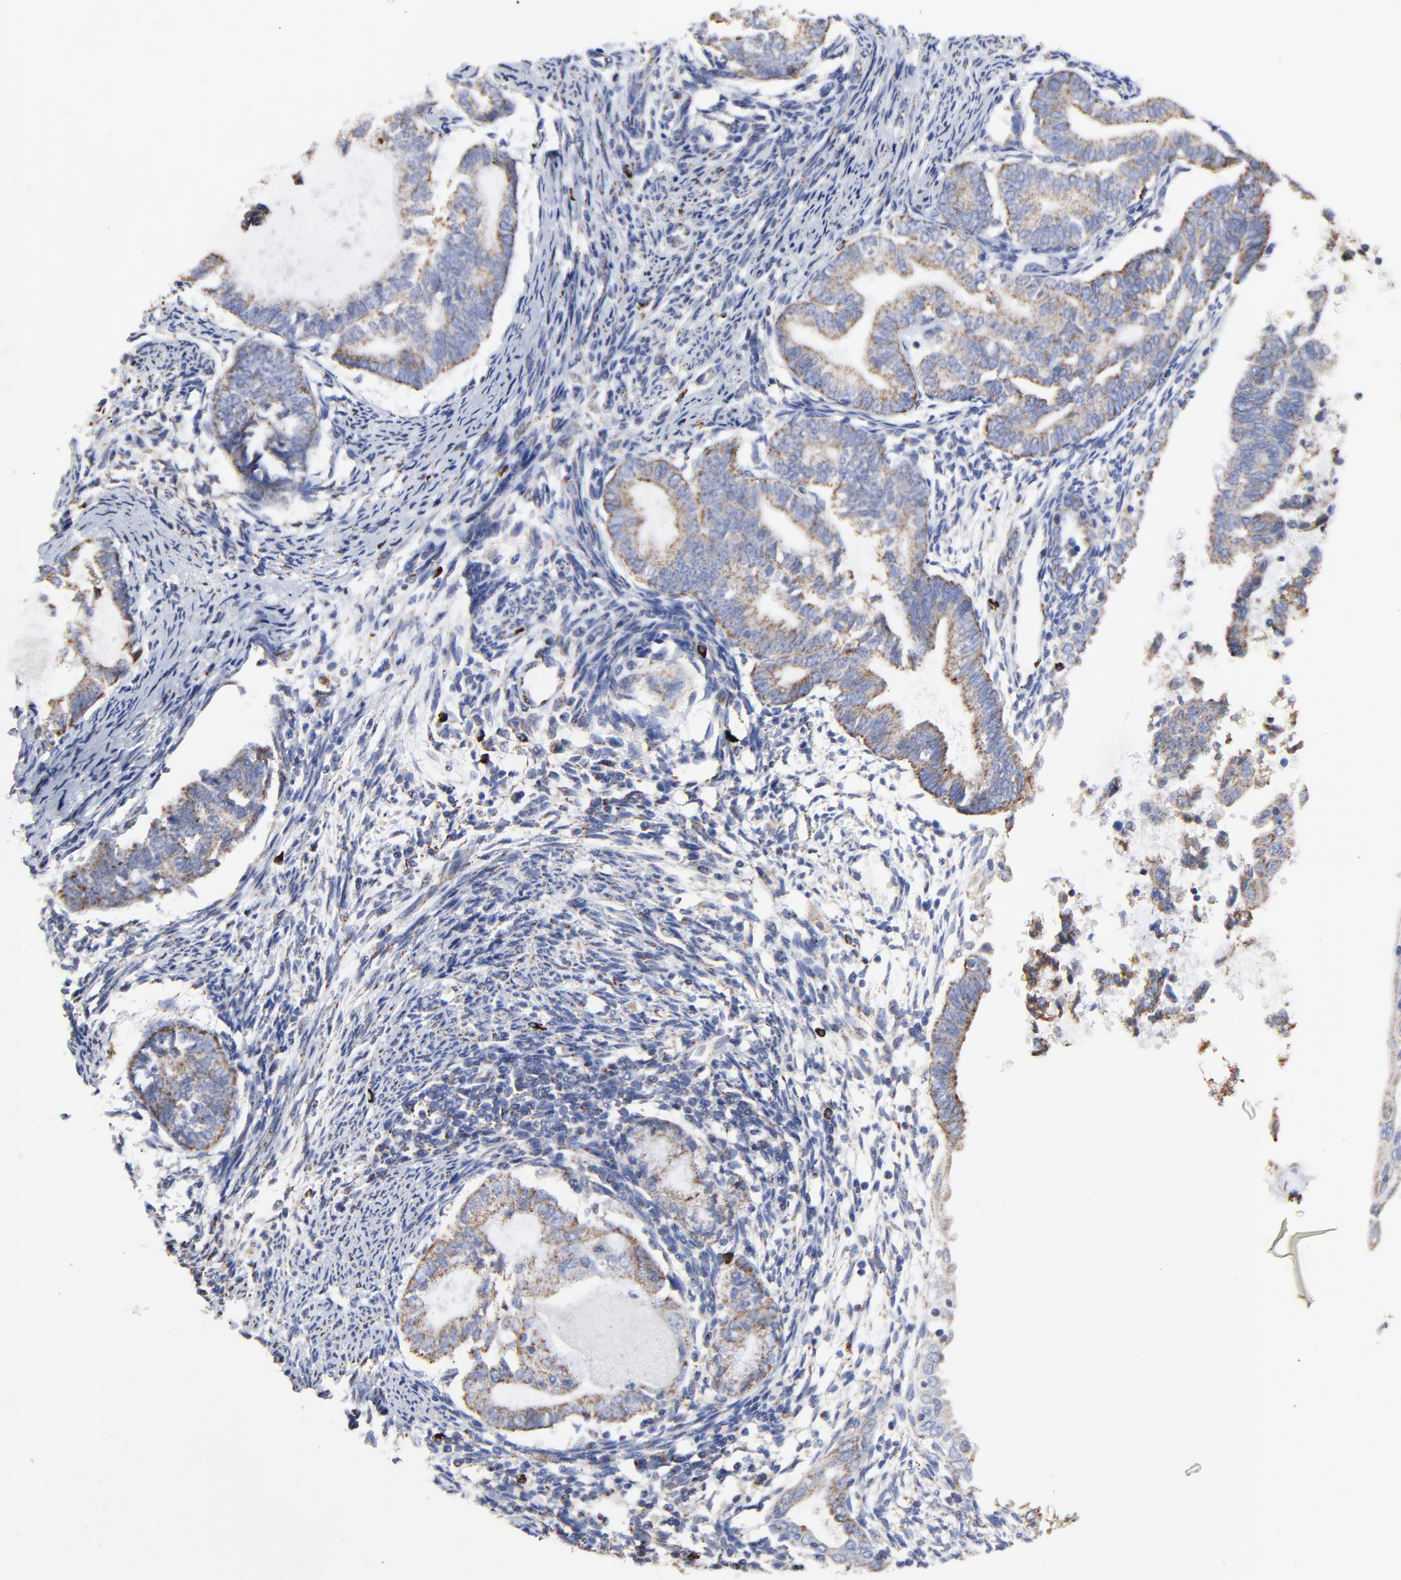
{"staining": {"intensity": "weak", "quantity": ">75%", "location": "cytoplasmic/membranous"}, "tissue": "endometrial cancer", "cell_type": "Tumor cells", "image_type": "cancer", "snomed": [{"axis": "morphology", "description": "Adenocarcinoma, NOS"}, {"axis": "topography", "description": "Endometrium"}], "caption": "This is an image of IHC staining of endometrial cancer (adenocarcinoma), which shows weak positivity in the cytoplasmic/membranous of tumor cells.", "gene": "PINK1", "patient": {"sex": "female", "age": 63}}